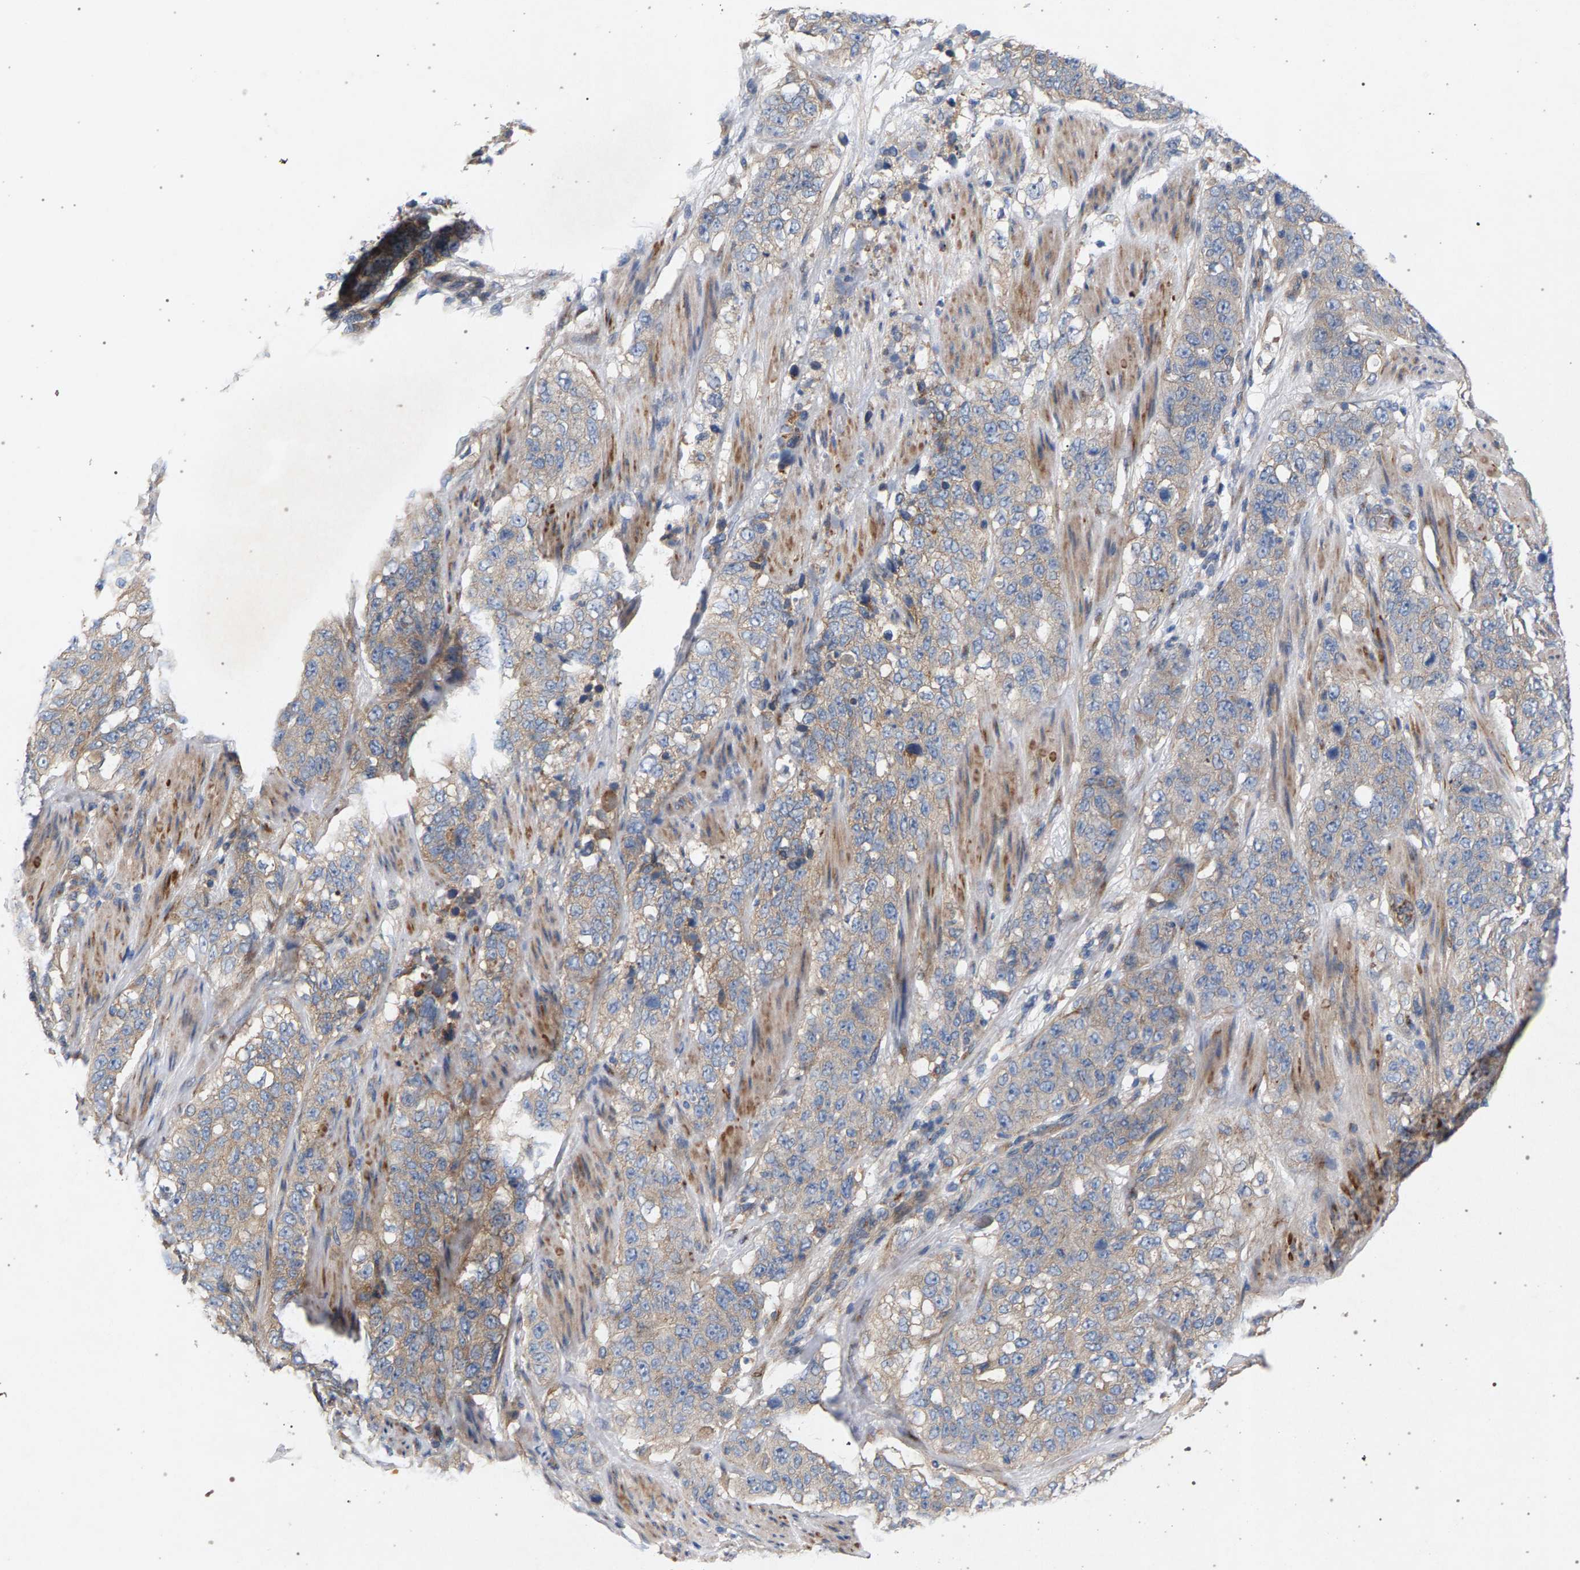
{"staining": {"intensity": "weak", "quantity": "<25%", "location": "cytoplasmic/membranous"}, "tissue": "stomach cancer", "cell_type": "Tumor cells", "image_type": "cancer", "snomed": [{"axis": "morphology", "description": "Adenocarcinoma, NOS"}, {"axis": "topography", "description": "Stomach"}], "caption": "The image shows no staining of tumor cells in stomach adenocarcinoma. (Immunohistochemistry, brightfield microscopy, high magnification).", "gene": "MAMDC2", "patient": {"sex": "male", "age": 48}}